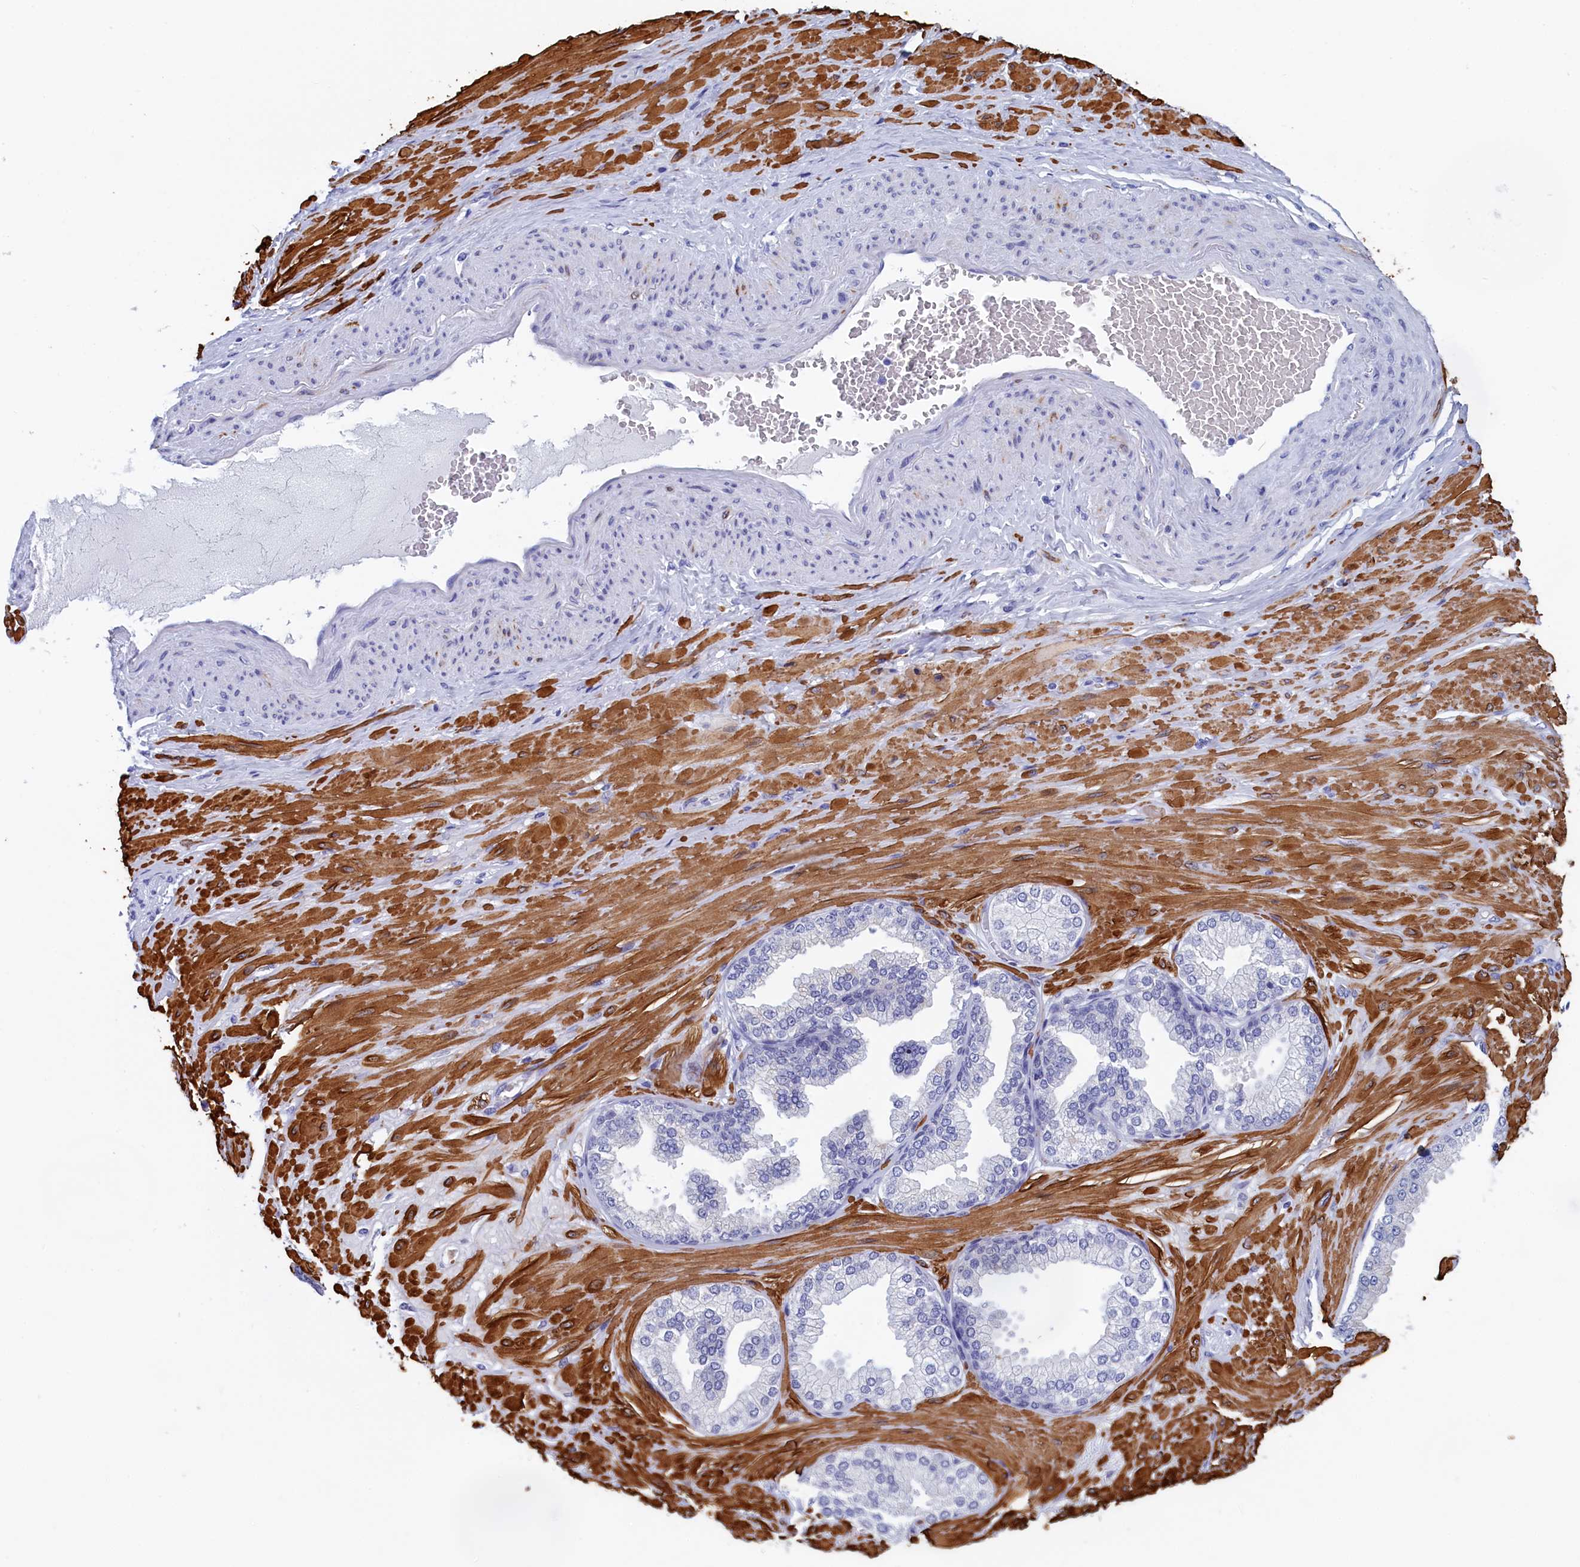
{"staining": {"intensity": "negative", "quantity": "none", "location": "none"}, "tissue": "adipose tissue", "cell_type": "Adipocytes", "image_type": "normal", "snomed": [{"axis": "morphology", "description": "Normal tissue, NOS"}, {"axis": "morphology", "description": "Adenocarcinoma, Low grade"}, {"axis": "topography", "description": "Prostate"}, {"axis": "topography", "description": "Peripheral nerve tissue"}], "caption": "This is a image of immunohistochemistry staining of benign adipose tissue, which shows no positivity in adipocytes.", "gene": "WDR83", "patient": {"sex": "male", "age": 63}}